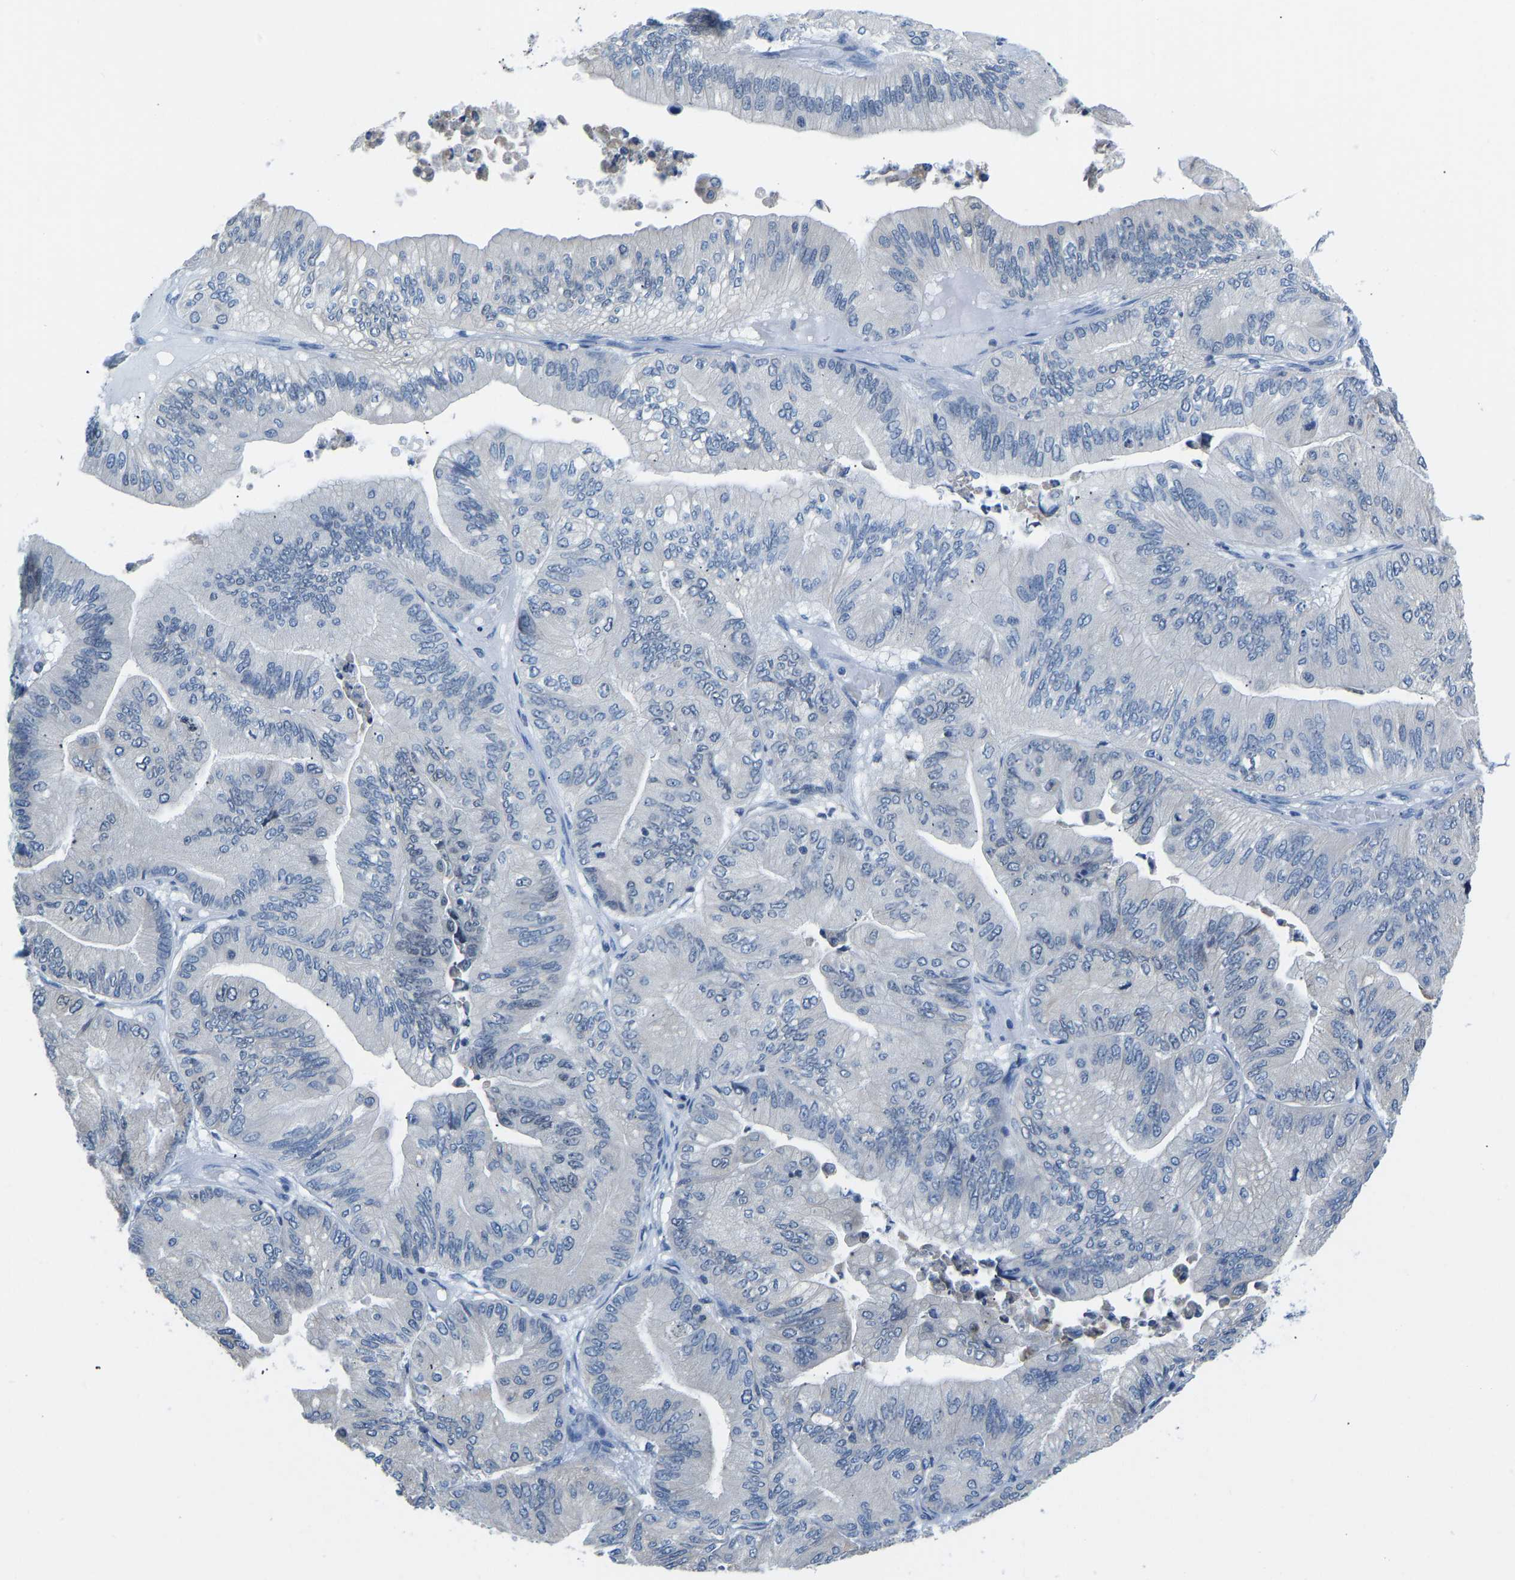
{"staining": {"intensity": "negative", "quantity": "none", "location": "none"}, "tissue": "ovarian cancer", "cell_type": "Tumor cells", "image_type": "cancer", "snomed": [{"axis": "morphology", "description": "Cystadenocarcinoma, mucinous, NOS"}, {"axis": "topography", "description": "Ovary"}], "caption": "IHC histopathology image of neoplastic tissue: human ovarian cancer stained with DAB (3,3'-diaminobenzidine) exhibits no significant protein expression in tumor cells.", "gene": "VRK1", "patient": {"sex": "female", "age": 61}}